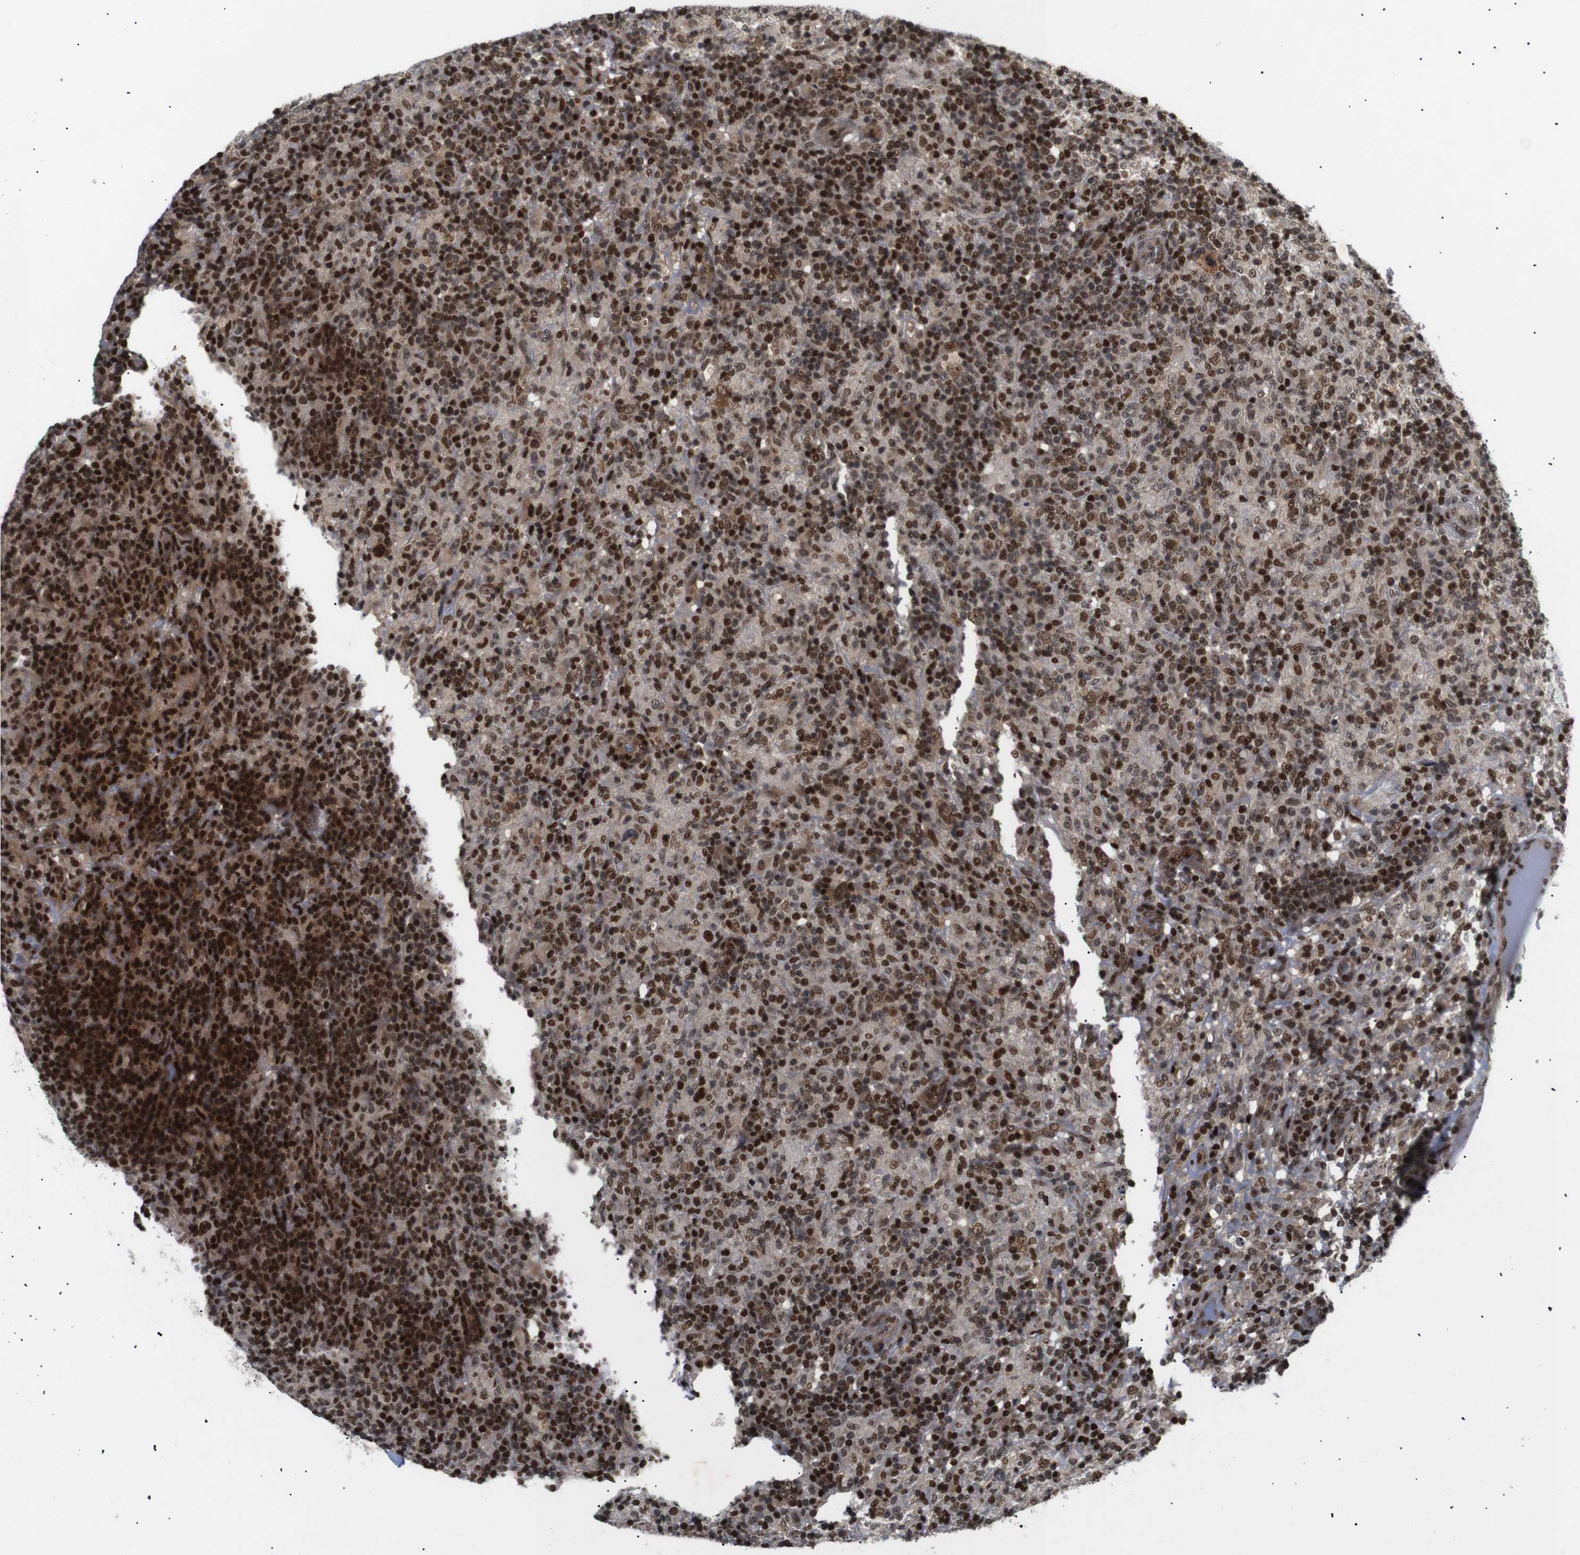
{"staining": {"intensity": "moderate", "quantity": ">75%", "location": "nuclear"}, "tissue": "lymphoma", "cell_type": "Tumor cells", "image_type": "cancer", "snomed": [{"axis": "morphology", "description": "Hodgkin's disease, NOS"}, {"axis": "topography", "description": "Lymph node"}], "caption": "Moderate nuclear positivity is identified in approximately >75% of tumor cells in lymphoma. Nuclei are stained in blue.", "gene": "KIF23", "patient": {"sex": "male", "age": 70}}